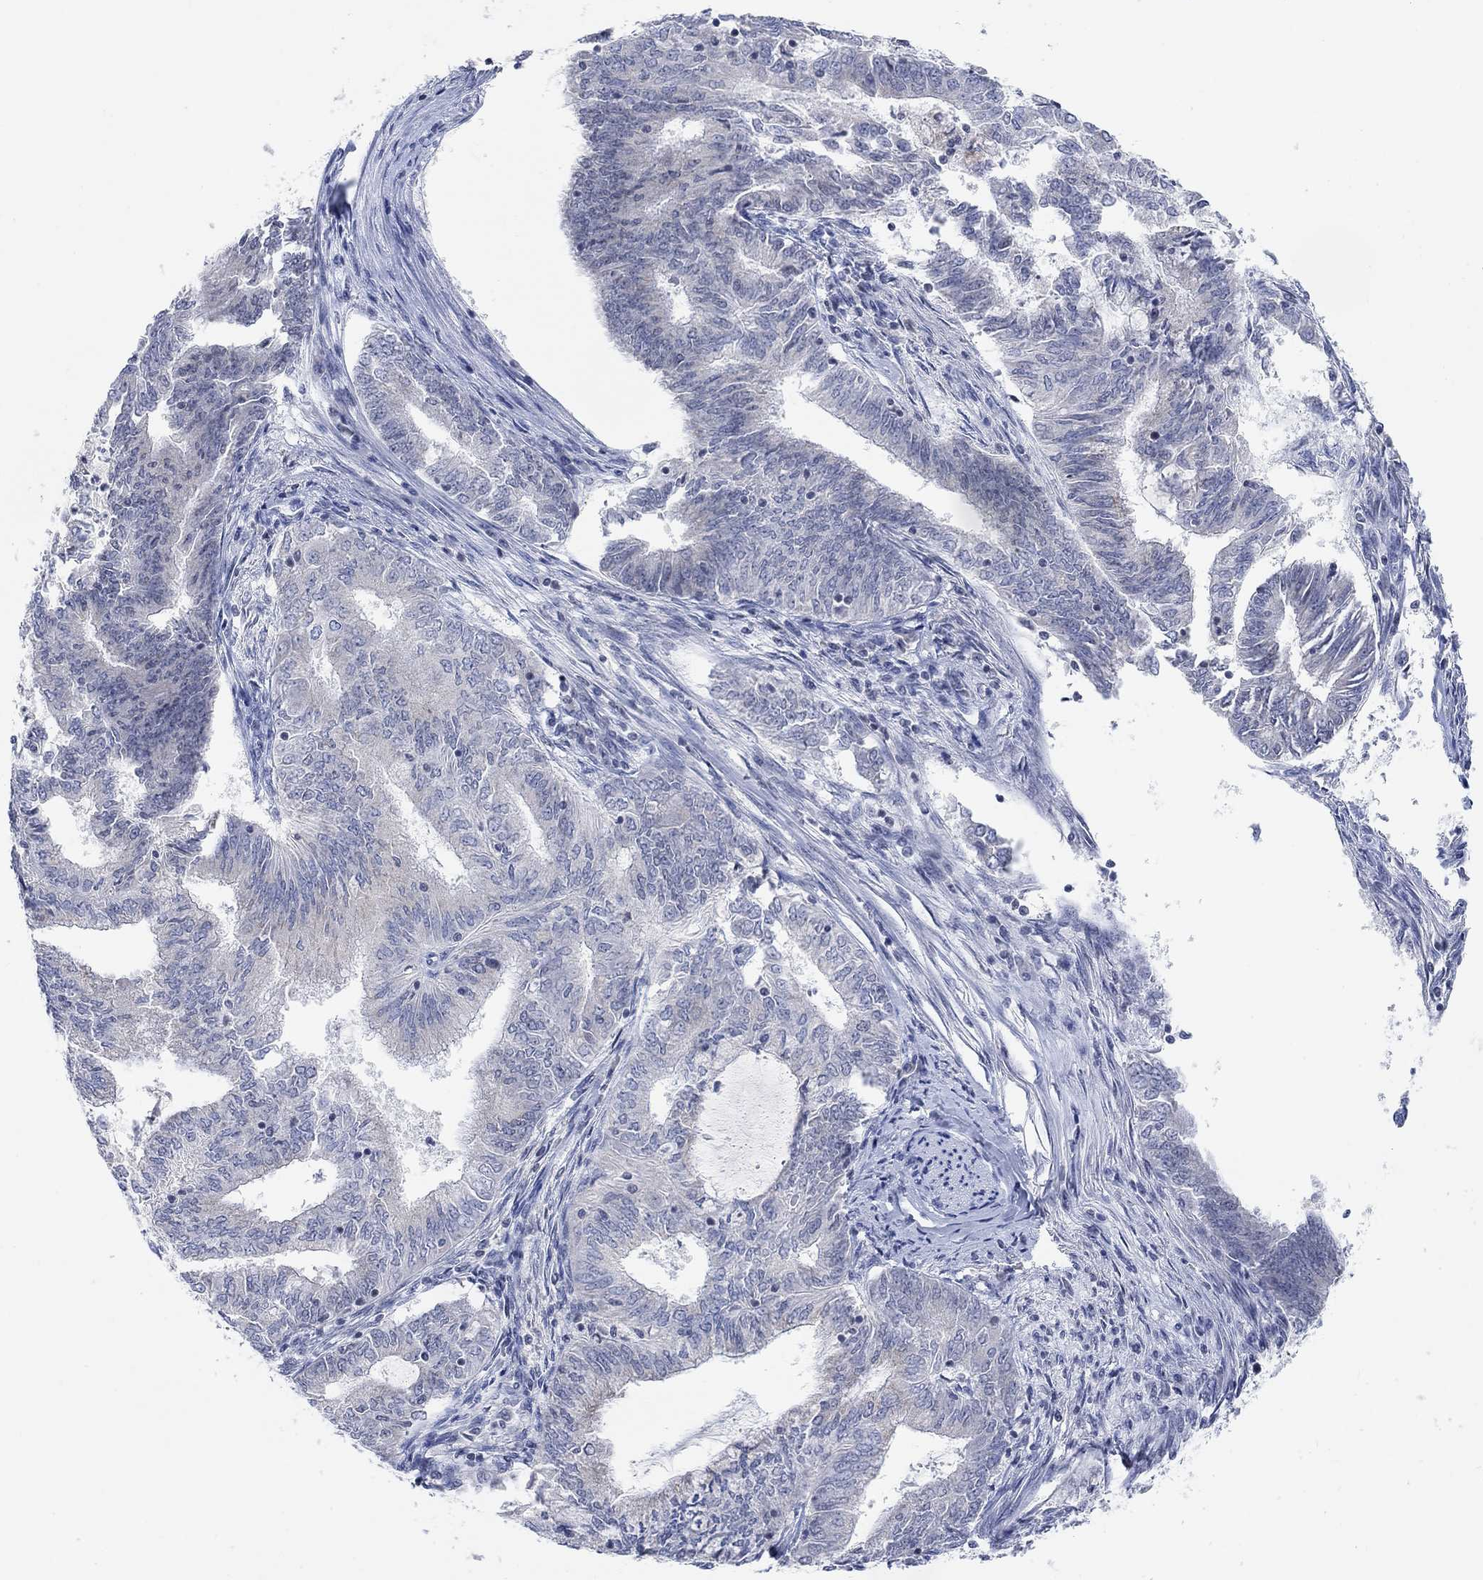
{"staining": {"intensity": "negative", "quantity": "none", "location": "none"}, "tissue": "endometrial cancer", "cell_type": "Tumor cells", "image_type": "cancer", "snomed": [{"axis": "morphology", "description": "Adenocarcinoma, NOS"}, {"axis": "topography", "description": "Endometrium"}], "caption": "High power microscopy histopathology image of an IHC micrograph of endometrial cancer (adenocarcinoma), revealing no significant expression in tumor cells.", "gene": "ATP6V1E2", "patient": {"sex": "female", "age": 62}}